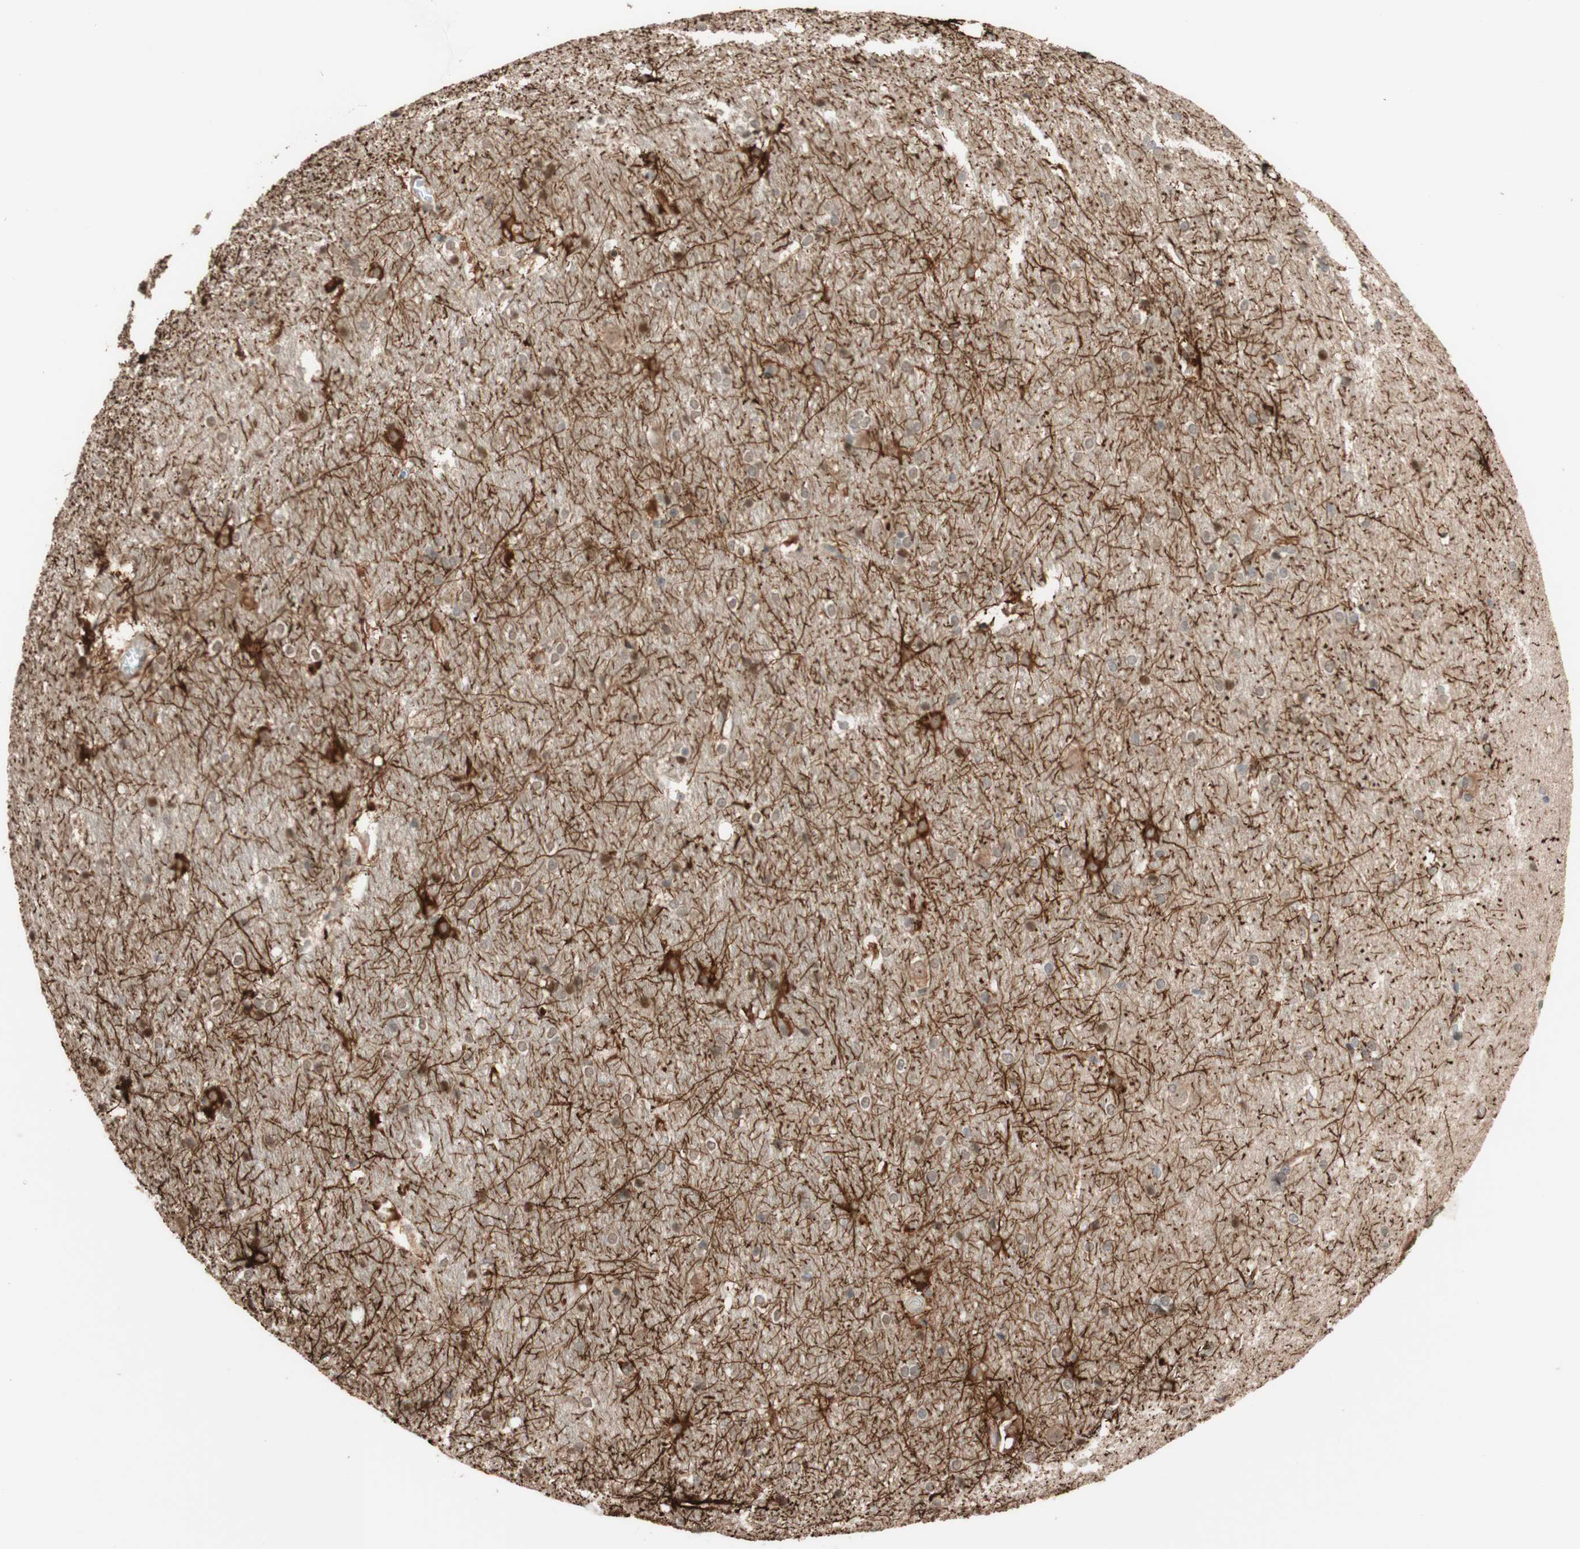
{"staining": {"intensity": "strong", "quantity": "25%-75%", "location": "cytoplasmic/membranous"}, "tissue": "hippocampus", "cell_type": "Glial cells", "image_type": "normal", "snomed": [{"axis": "morphology", "description": "Normal tissue, NOS"}, {"axis": "topography", "description": "Hippocampus"}], "caption": "The image demonstrates staining of normal hippocampus, revealing strong cytoplasmic/membranous protein expression (brown color) within glial cells.", "gene": "CCNC", "patient": {"sex": "female", "age": 19}}